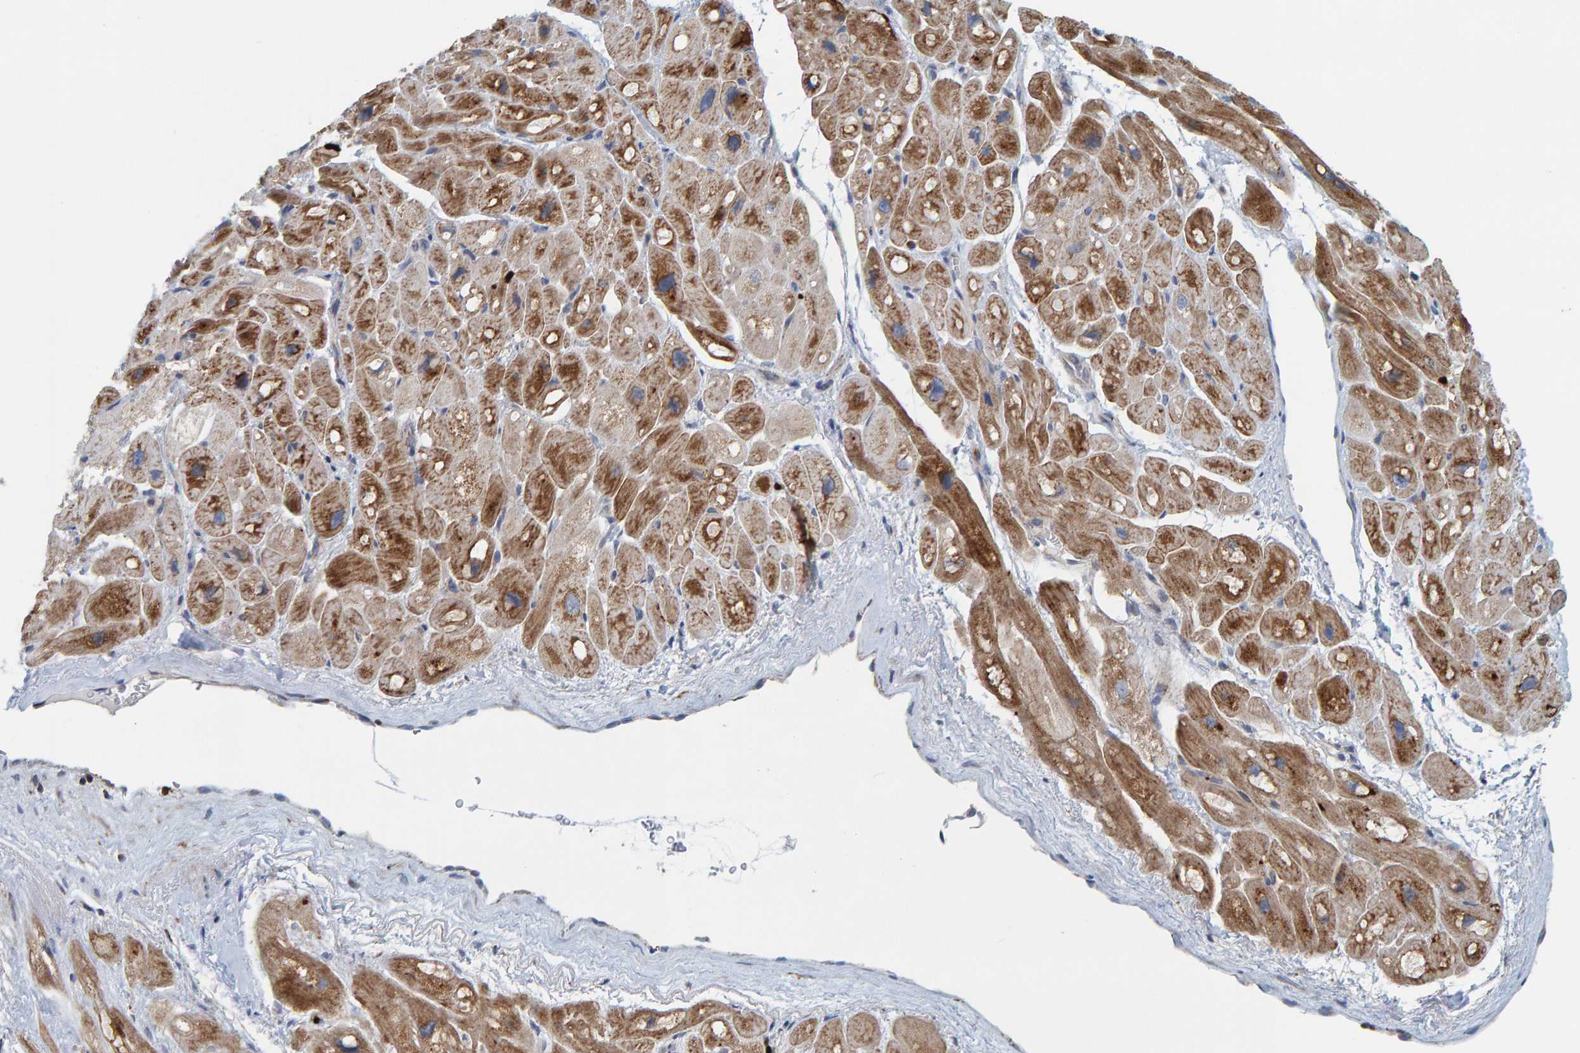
{"staining": {"intensity": "moderate", "quantity": ">75%", "location": "cytoplasmic/membranous"}, "tissue": "heart muscle", "cell_type": "Cardiomyocytes", "image_type": "normal", "snomed": [{"axis": "morphology", "description": "Normal tissue, NOS"}, {"axis": "topography", "description": "Heart"}], "caption": "Heart muscle stained with DAB (3,3'-diaminobenzidine) immunohistochemistry exhibits medium levels of moderate cytoplasmic/membranous staining in about >75% of cardiomyocytes. (DAB = brown stain, brightfield microscopy at high magnification).", "gene": "B9D1", "patient": {"sex": "male", "age": 49}}